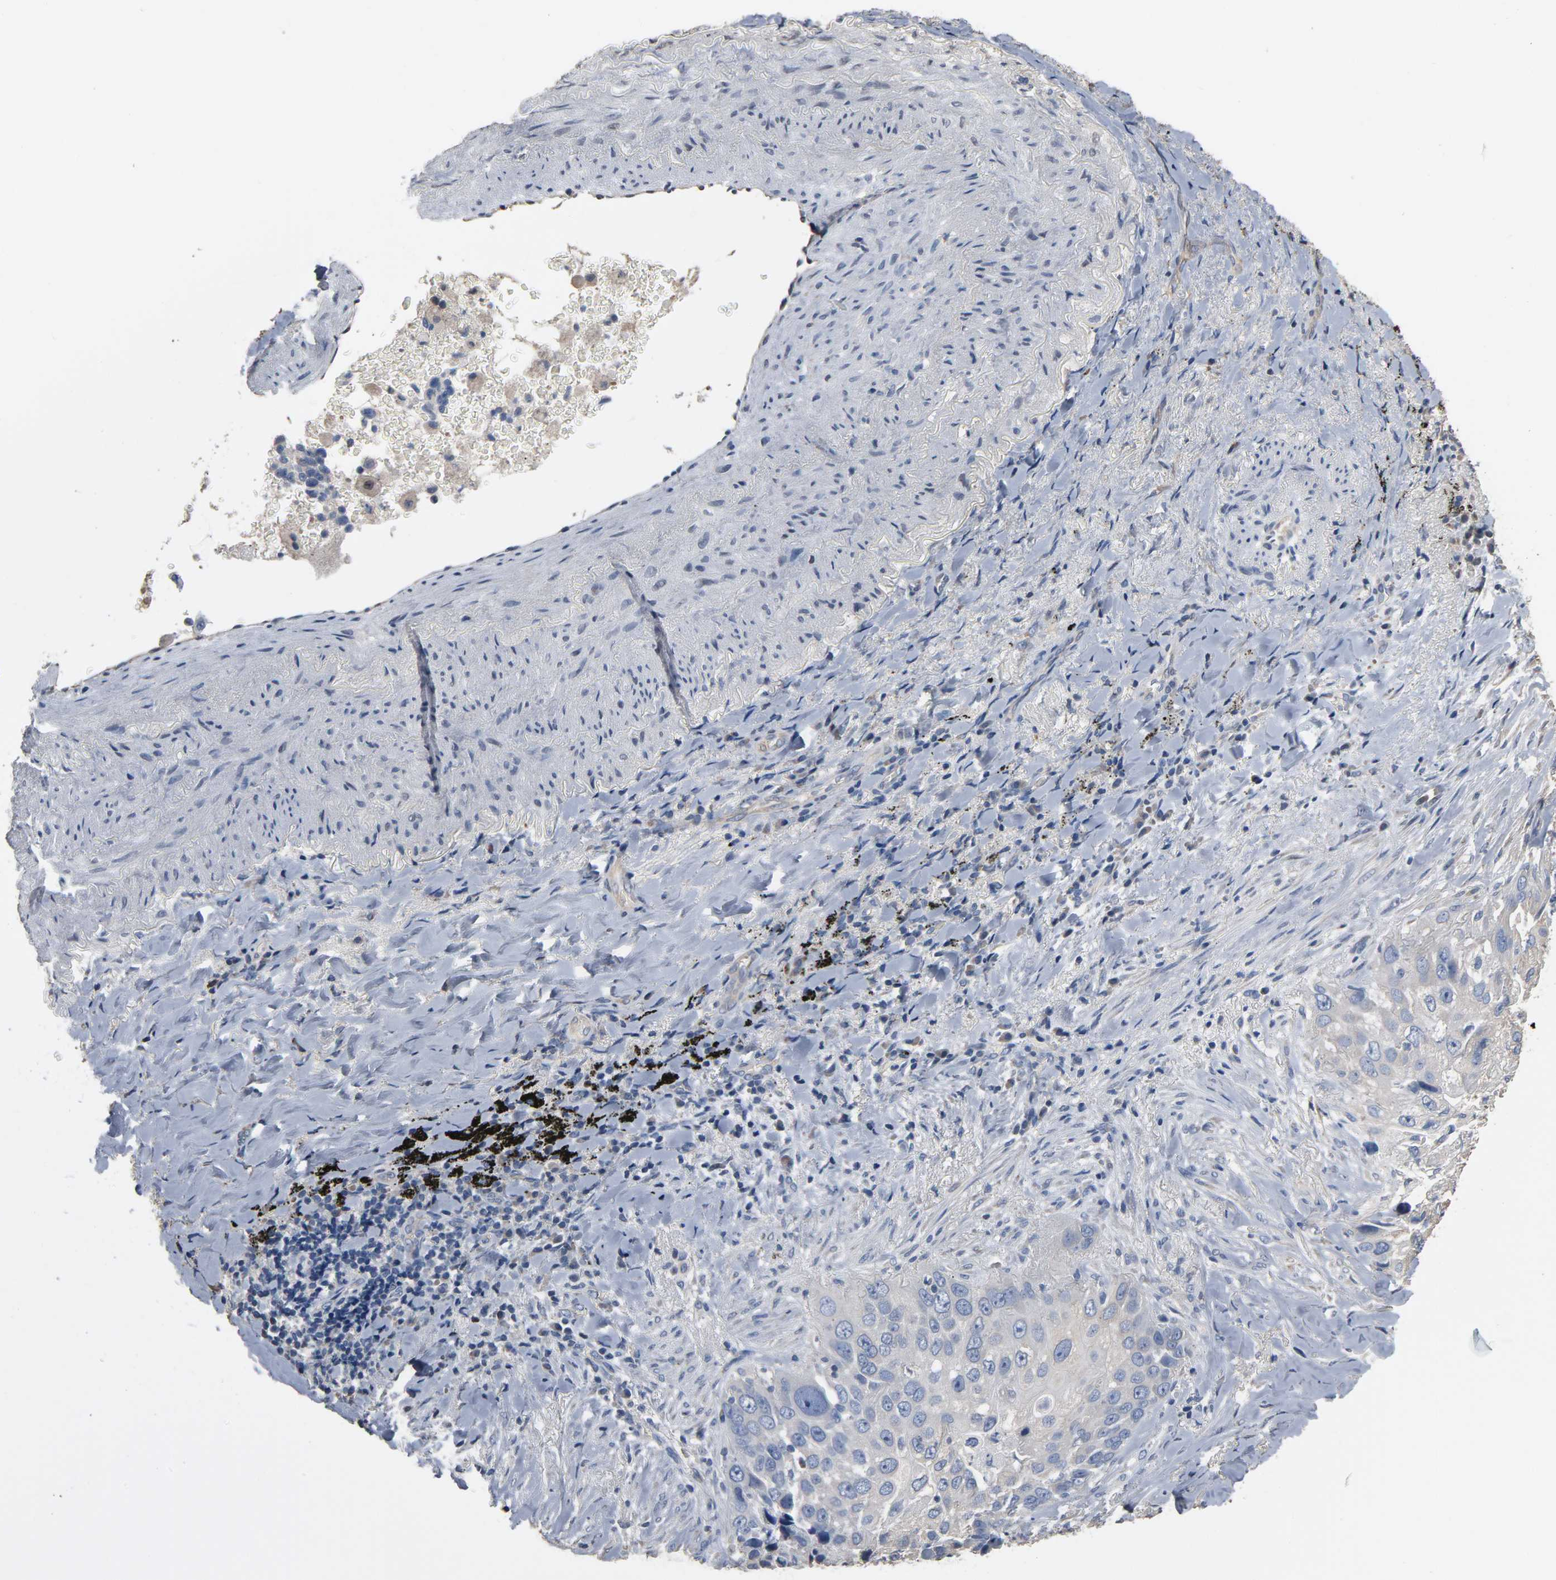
{"staining": {"intensity": "weak", "quantity": "<25%", "location": "cytoplasmic/membranous"}, "tissue": "lung cancer", "cell_type": "Tumor cells", "image_type": "cancer", "snomed": [{"axis": "morphology", "description": "Squamous cell carcinoma, NOS"}, {"axis": "topography", "description": "Lung"}], "caption": "This photomicrograph is of lung cancer stained with immunohistochemistry (IHC) to label a protein in brown with the nuclei are counter-stained blue. There is no expression in tumor cells.", "gene": "SOX6", "patient": {"sex": "male", "age": 54}}